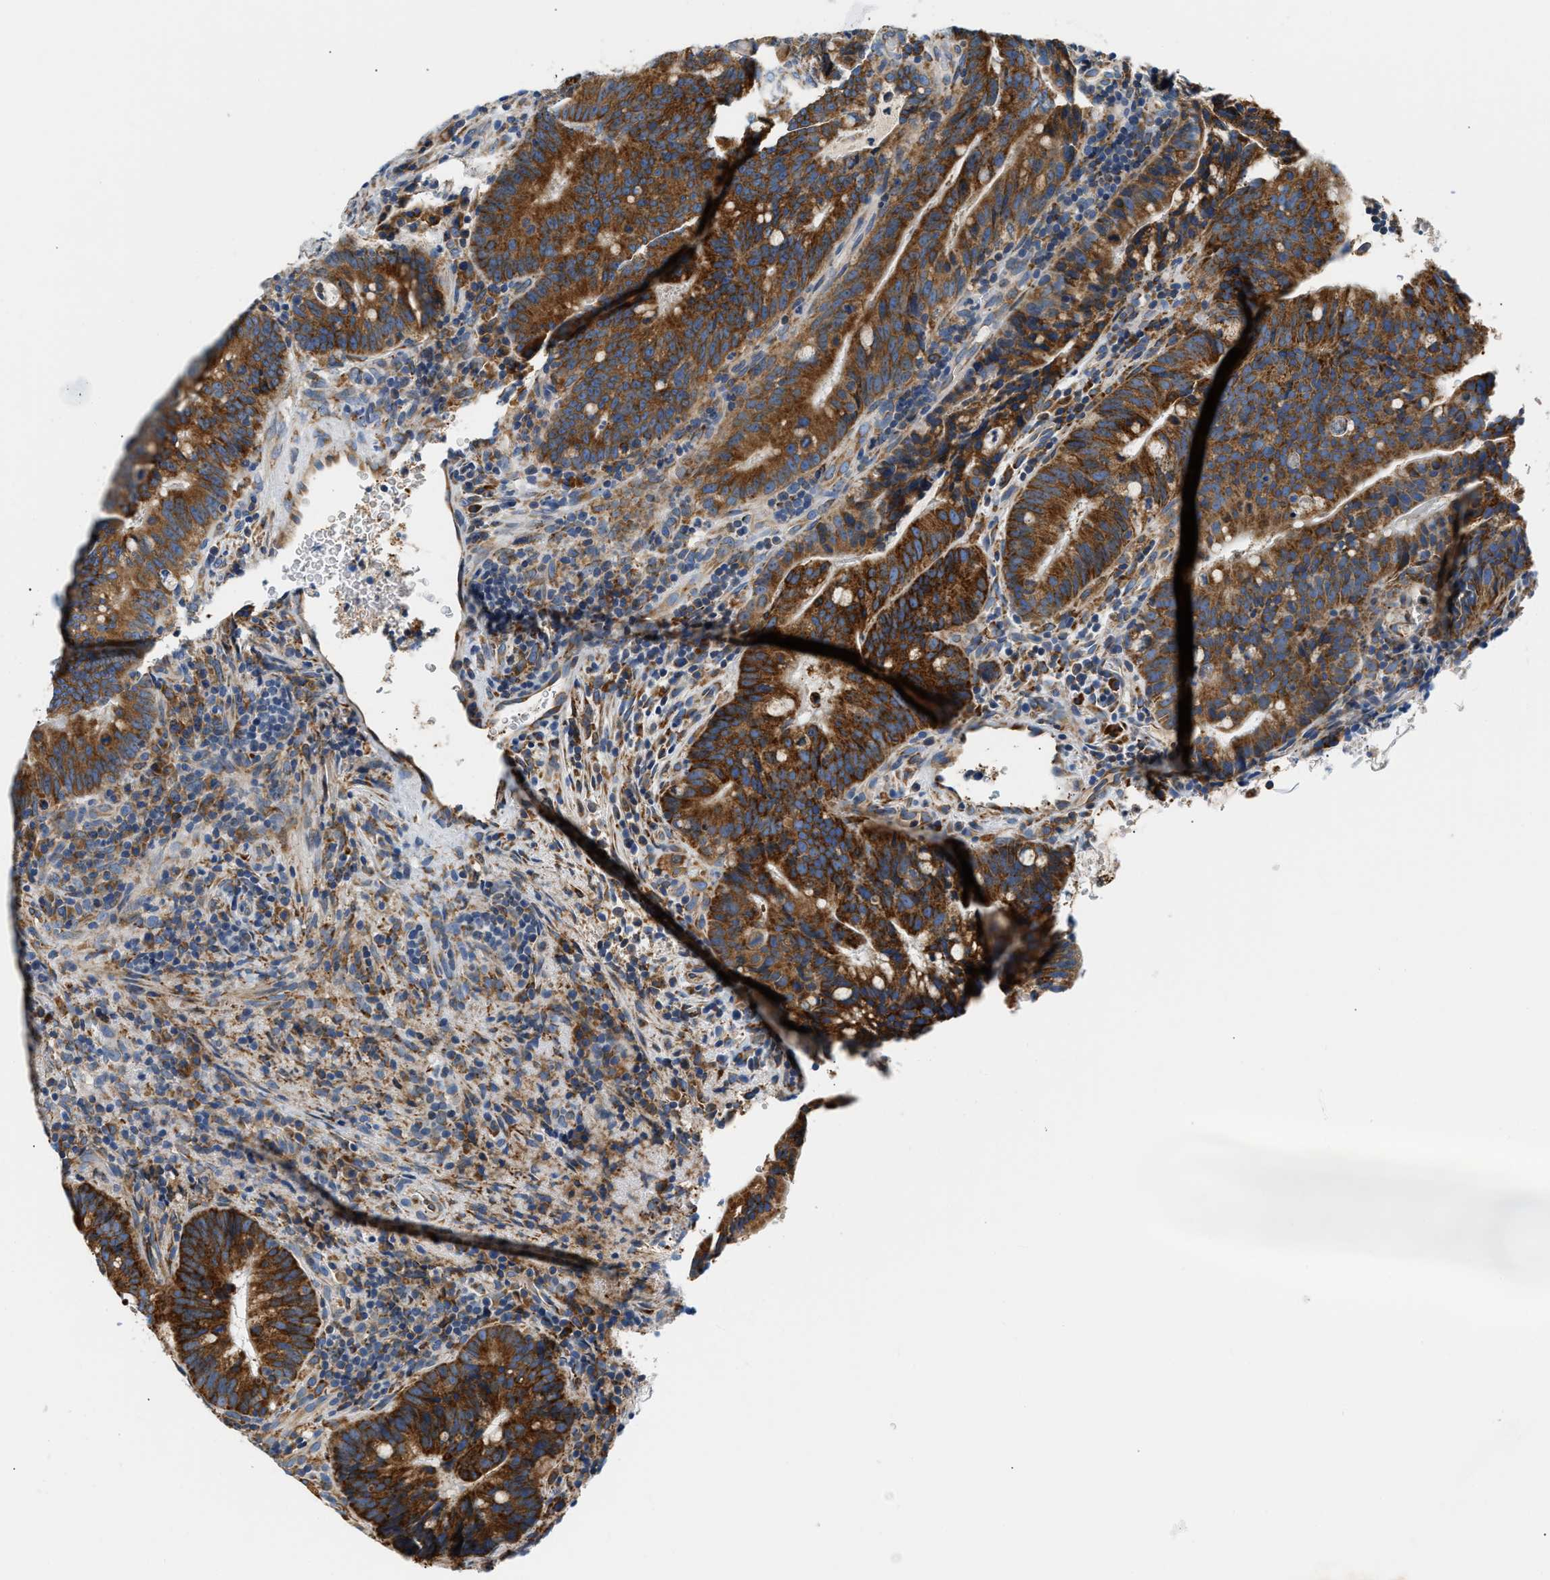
{"staining": {"intensity": "strong", "quantity": ">75%", "location": "cytoplasmic/membranous"}, "tissue": "colorectal cancer", "cell_type": "Tumor cells", "image_type": "cancer", "snomed": [{"axis": "morphology", "description": "Adenocarcinoma, NOS"}, {"axis": "topography", "description": "Colon"}], "caption": "Immunohistochemical staining of adenocarcinoma (colorectal) displays high levels of strong cytoplasmic/membranous positivity in about >75% of tumor cells.", "gene": "HDHD3", "patient": {"sex": "female", "age": 66}}